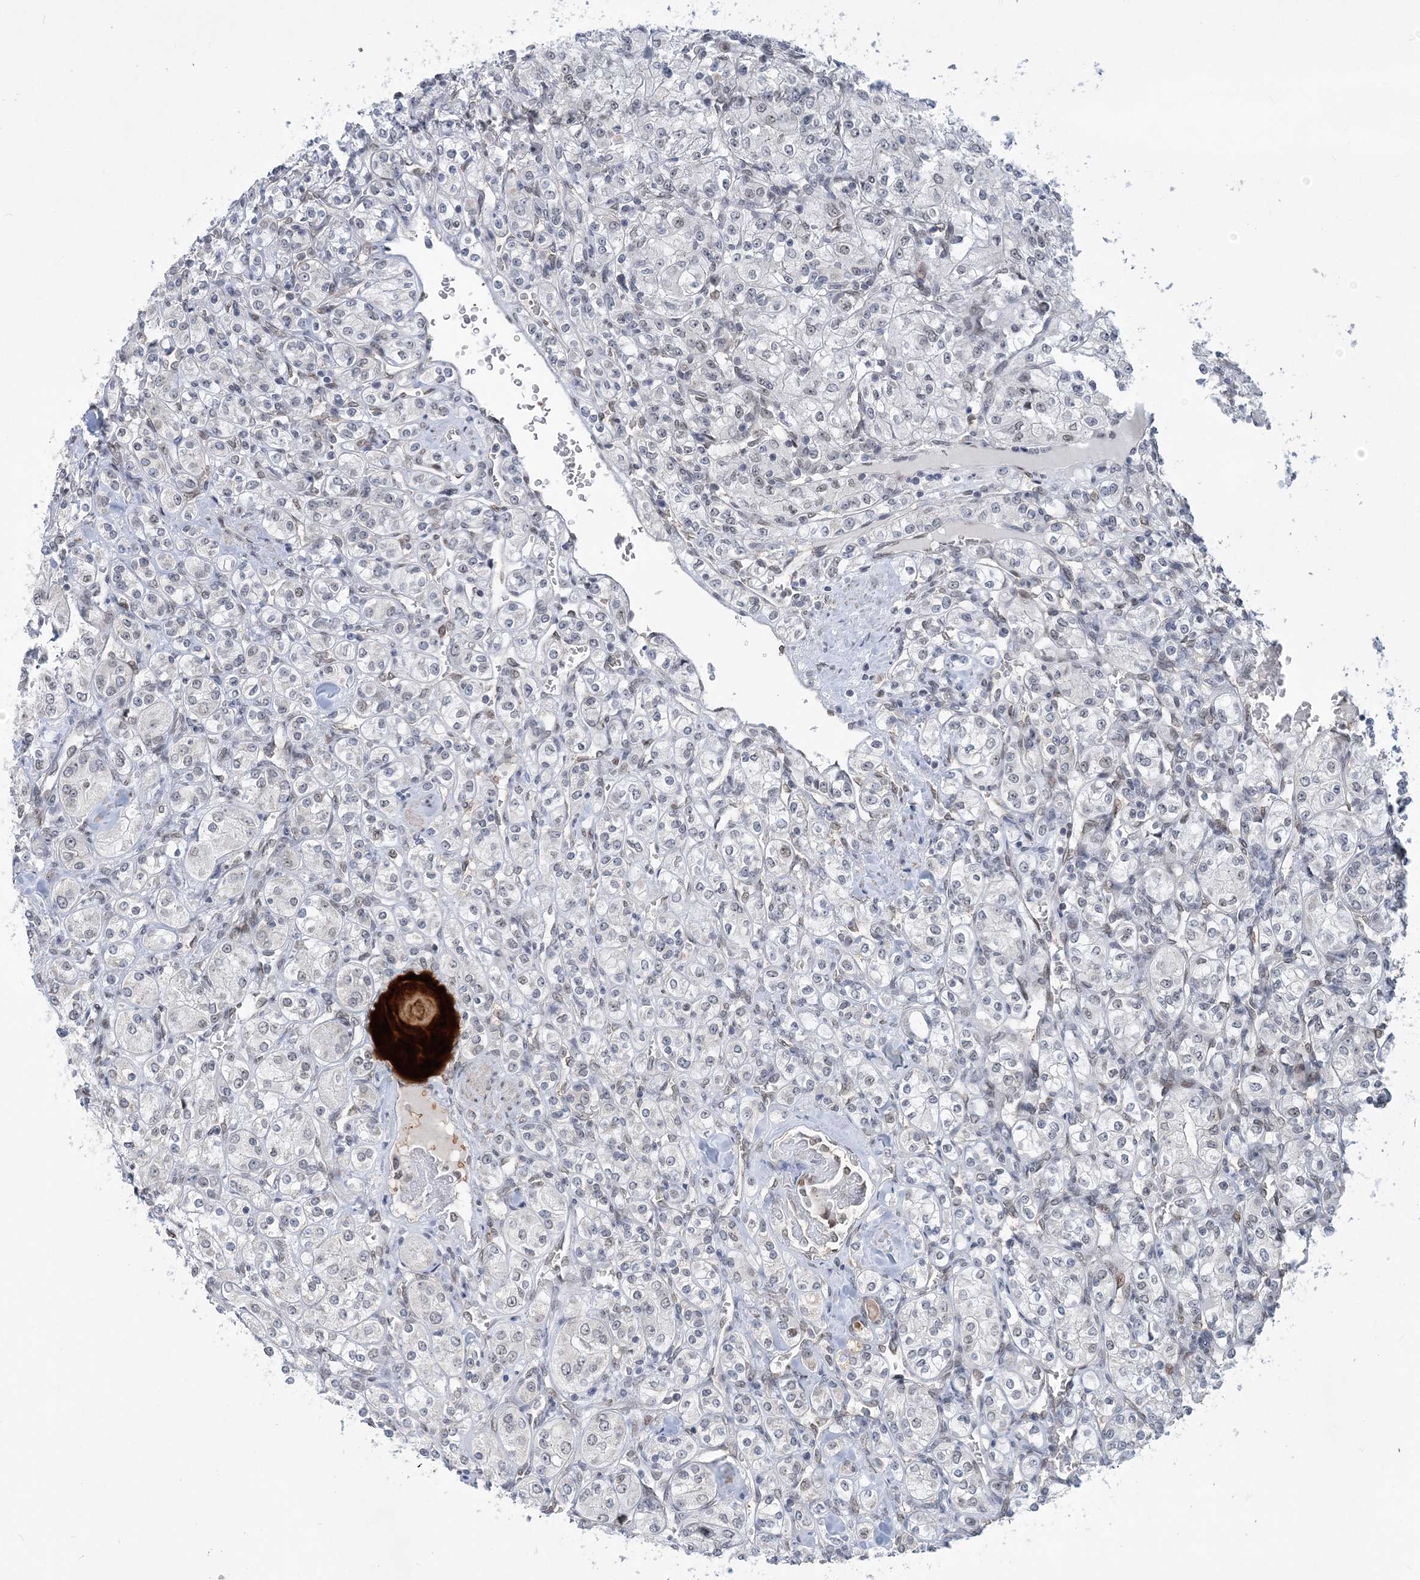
{"staining": {"intensity": "negative", "quantity": "none", "location": "none"}, "tissue": "renal cancer", "cell_type": "Tumor cells", "image_type": "cancer", "snomed": [{"axis": "morphology", "description": "Adenocarcinoma, NOS"}, {"axis": "topography", "description": "Kidney"}], "caption": "DAB (3,3'-diaminobenzidine) immunohistochemical staining of renal adenocarcinoma reveals no significant expression in tumor cells.", "gene": "WAC", "patient": {"sex": "male", "age": 77}}